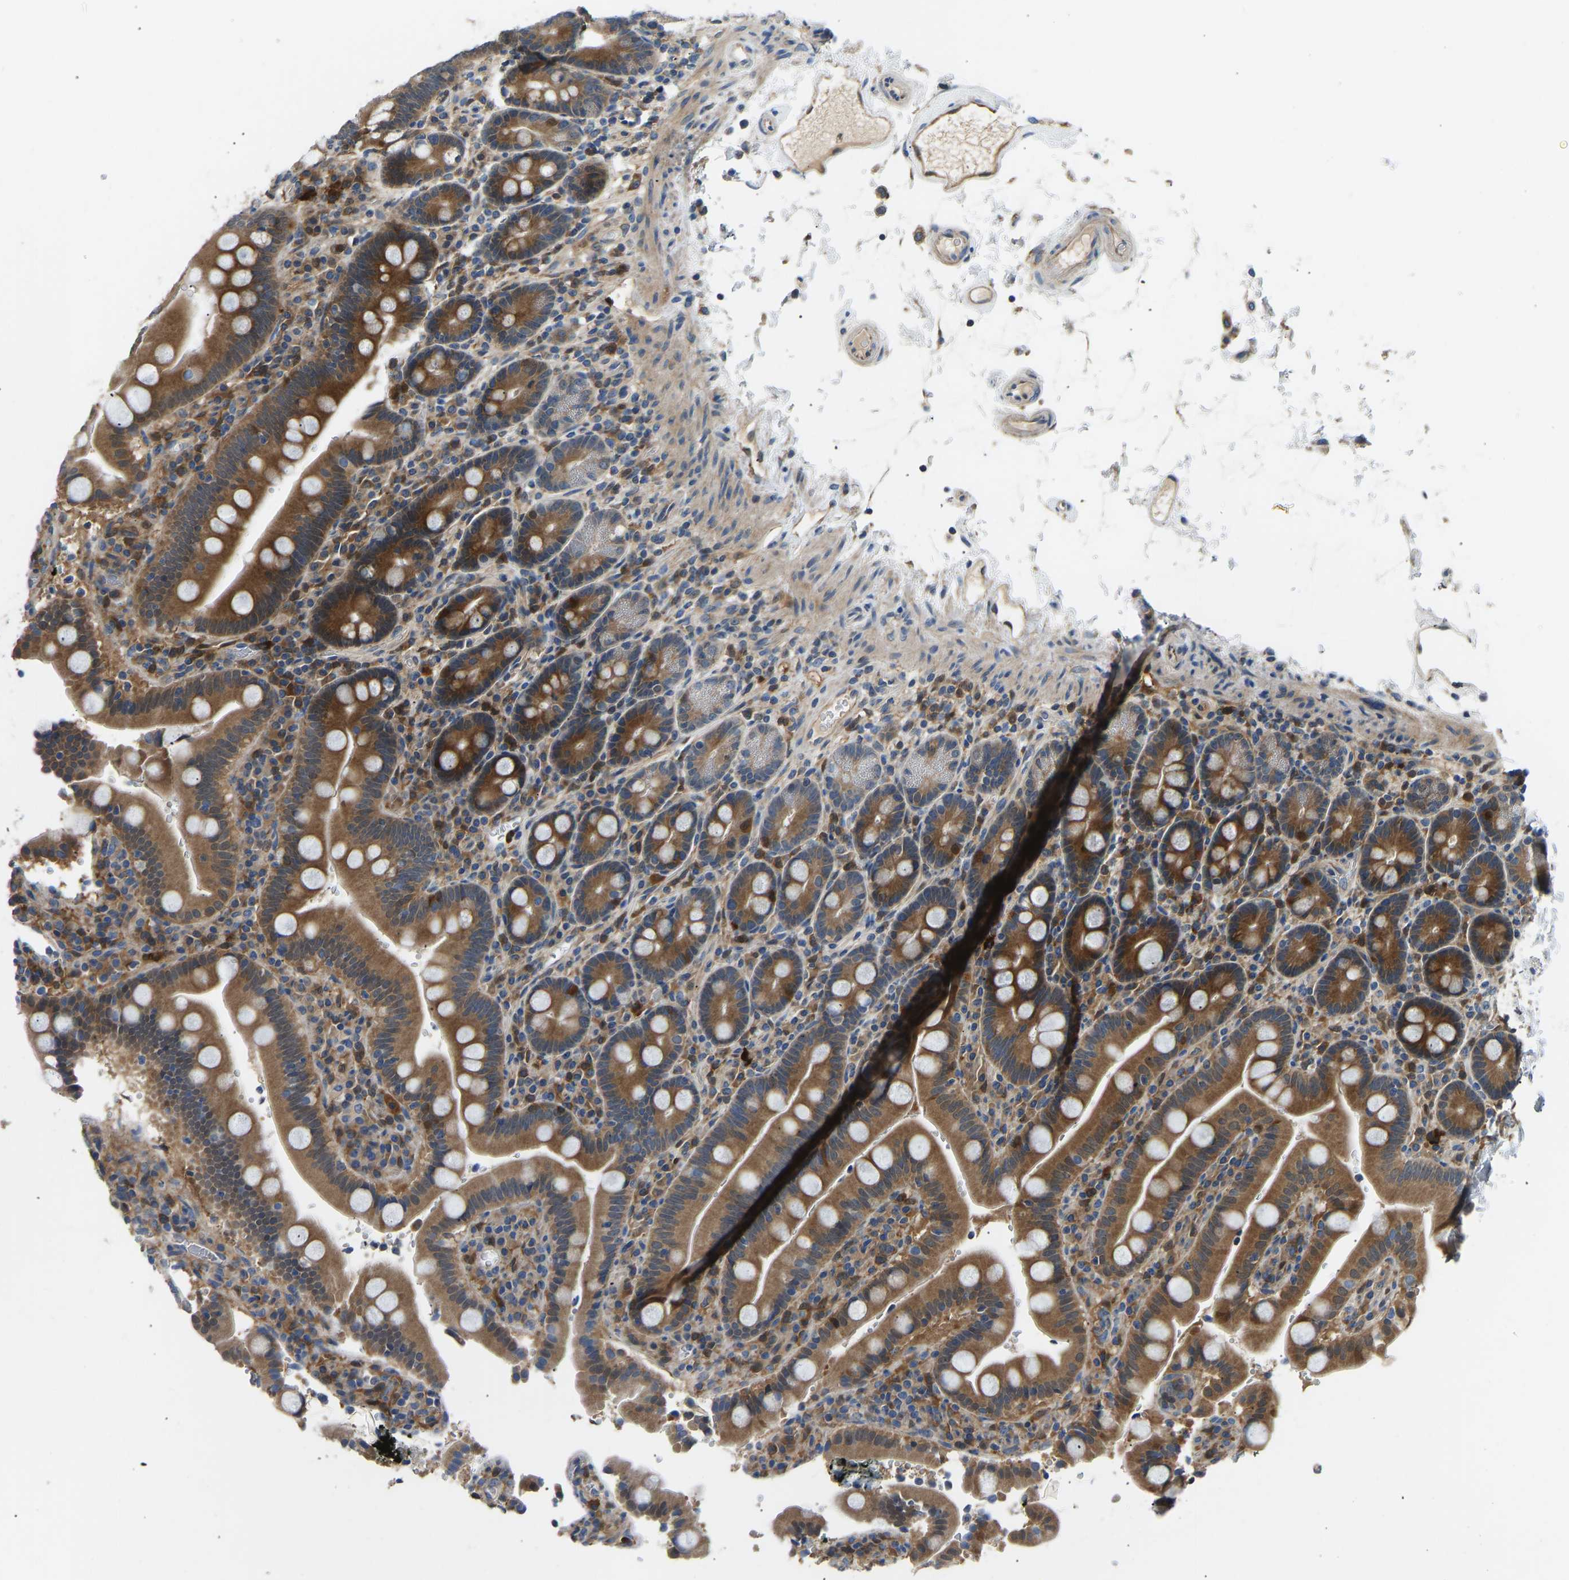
{"staining": {"intensity": "moderate", "quantity": ">75%", "location": "cytoplasmic/membranous"}, "tissue": "duodenum", "cell_type": "Glandular cells", "image_type": "normal", "snomed": [{"axis": "morphology", "description": "Normal tissue, NOS"}, {"axis": "topography", "description": "Small intestine, NOS"}], "caption": "Moderate cytoplasmic/membranous protein expression is appreciated in about >75% of glandular cells in duodenum. The staining was performed using DAB (3,3'-diaminobenzidine), with brown indicating positive protein expression. Nuclei are stained blue with hematoxylin.", "gene": "RBP1", "patient": {"sex": "female", "age": 71}}